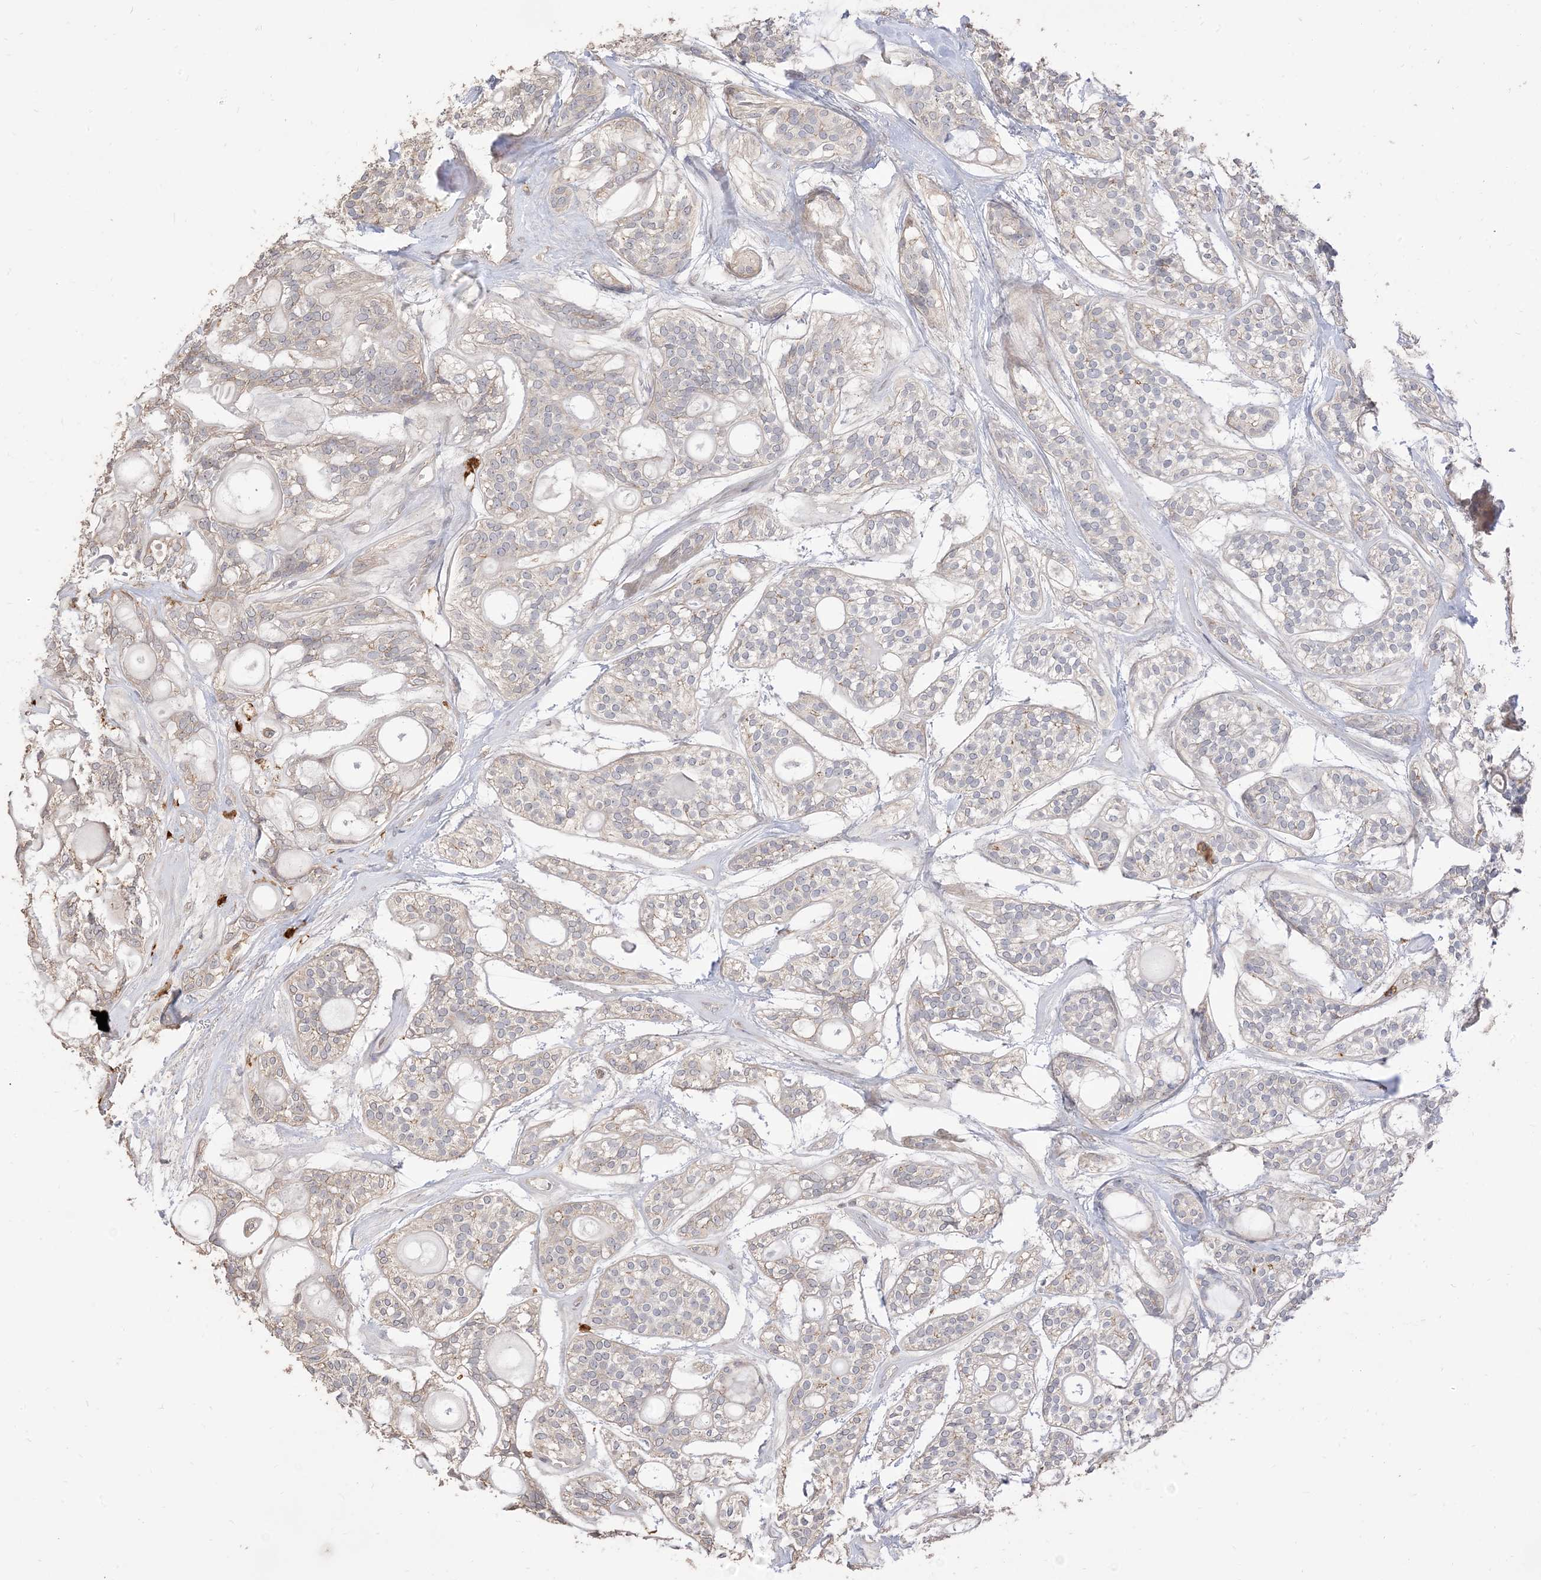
{"staining": {"intensity": "negative", "quantity": "none", "location": "none"}, "tissue": "head and neck cancer", "cell_type": "Tumor cells", "image_type": "cancer", "snomed": [{"axis": "morphology", "description": "Adenocarcinoma, NOS"}, {"axis": "topography", "description": "Head-Neck"}], "caption": "A histopathology image of adenocarcinoma (head and neck) stained for a protein displays no brown staining in tumor cells. (Immunohistochemistry, brightfield microscopy, high magnification).", "gene": "RNF175", "patient": {"sex": "male", "age": 66}}